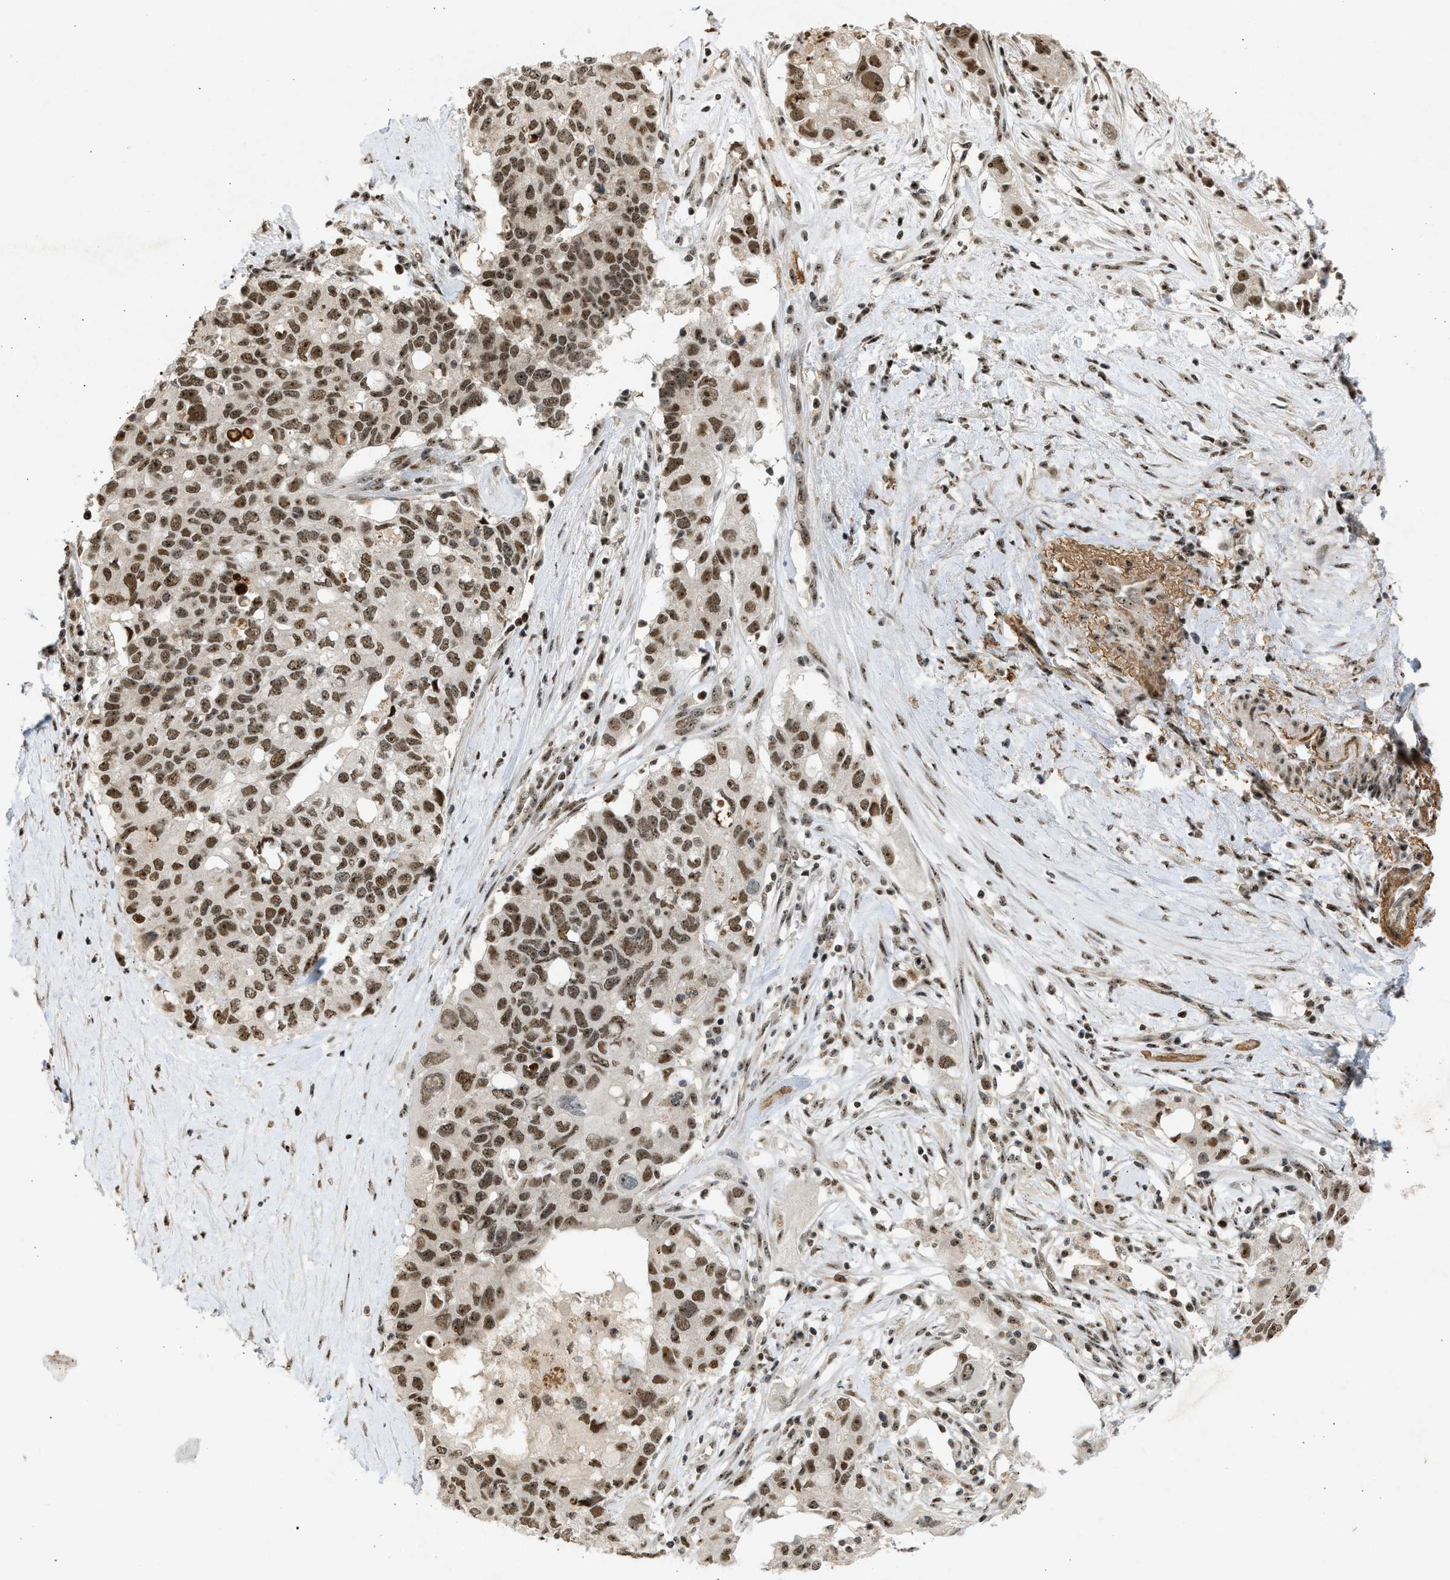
{"staining": {"intensity": "moderate", "quantity": ">75%", "location": "nuclear"}, "tissue": "pancreatic cancer", "cell_type": "Tumor cells", "image_type": "cancer", "snomed": [{"axis": "morphology", "description": "Adenocarcinoma, NOS"}, {"axis": "topography", "description": "Pancreas"}], "caption": "Human pancreatic cancer (adenocarcinoma) stained for a protein (brown) displays moderate nuclear positive staining in approximately >75% of tumor cells.", "gene": "TFDP2", "patient": {"sex": "female", "age": 56}}